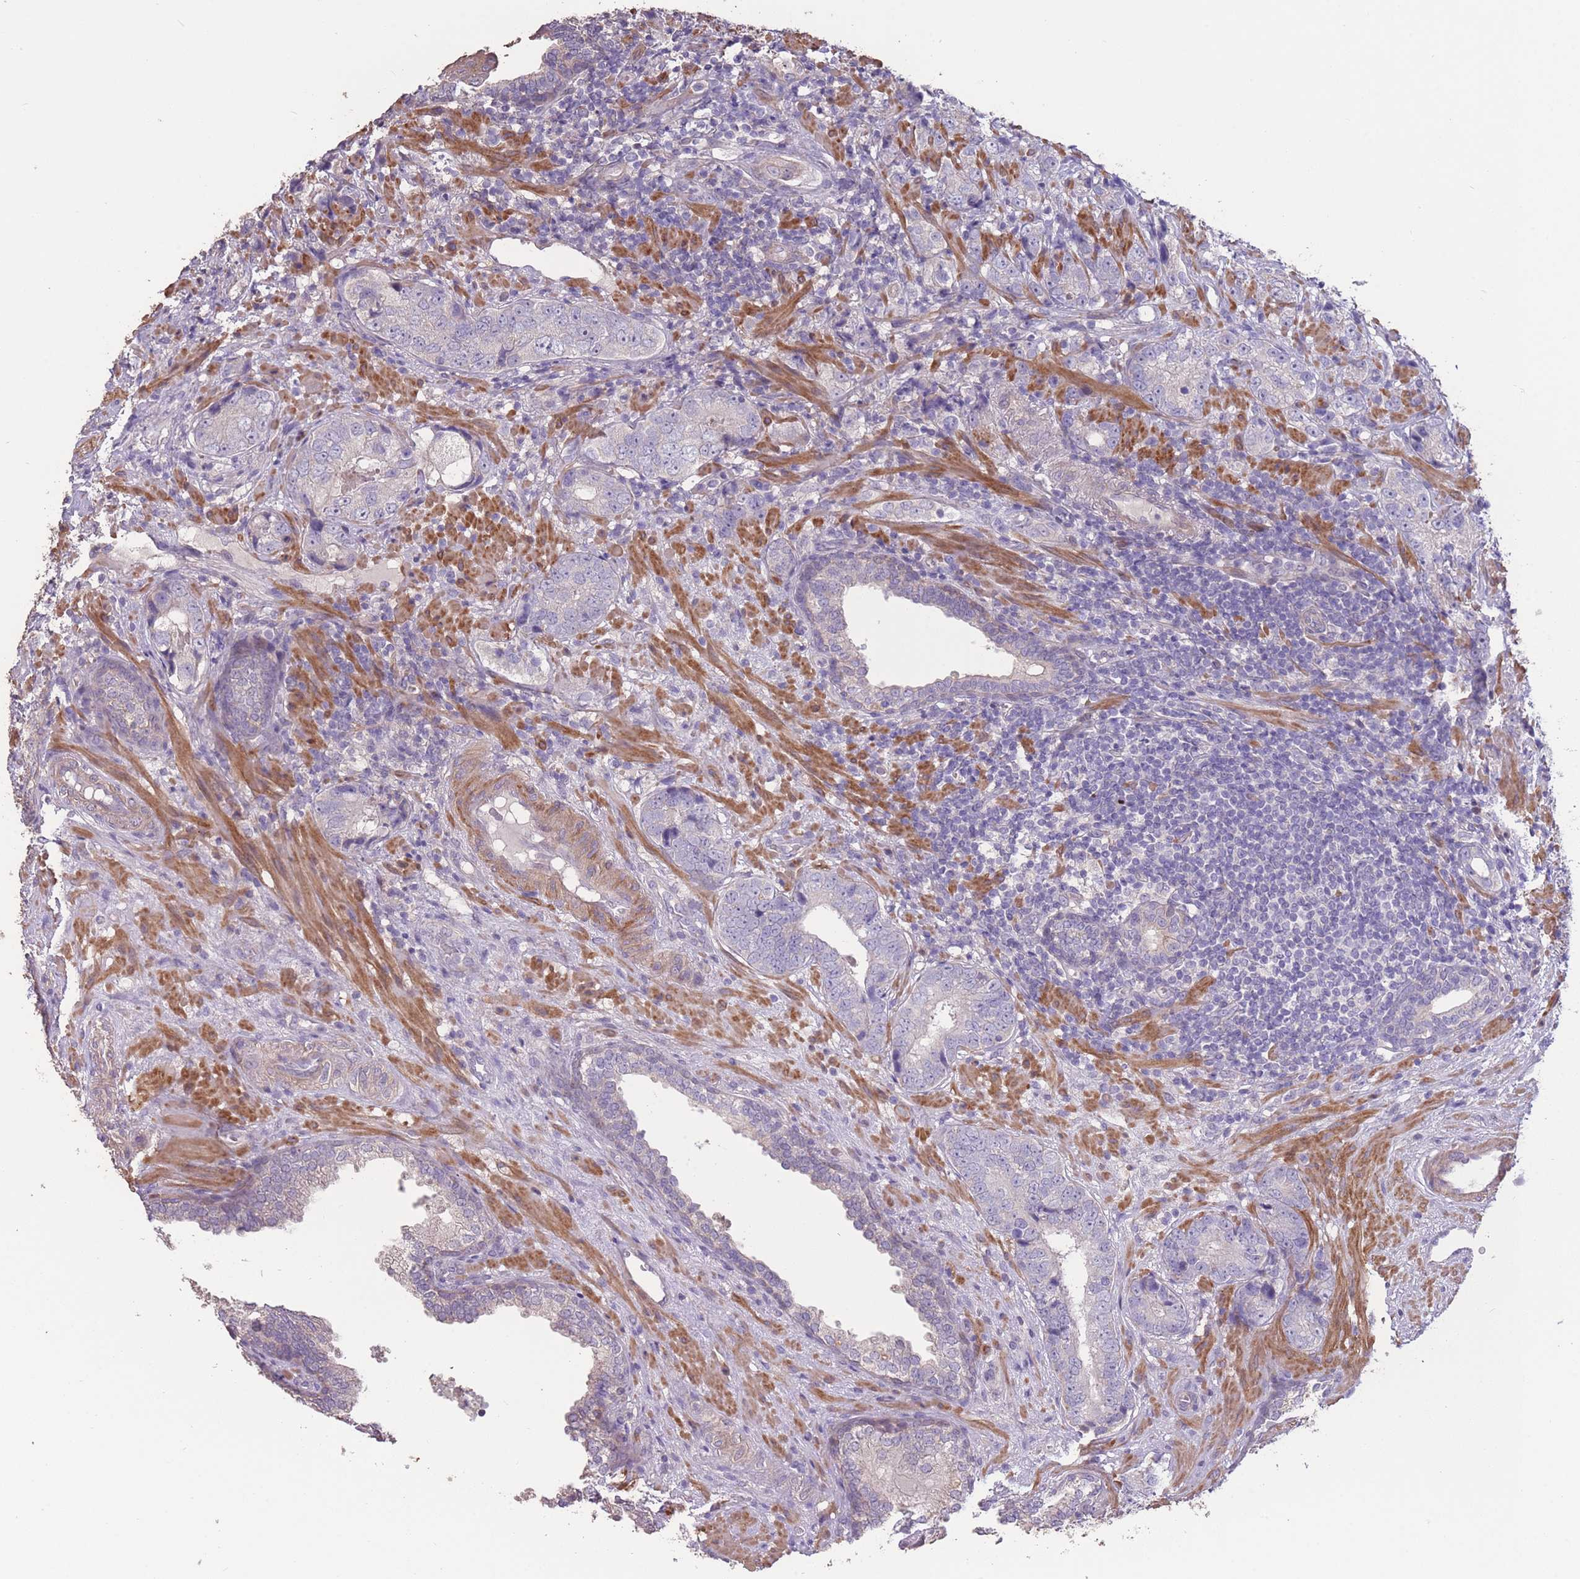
{"staining": {"intensity": "negative", "quantity": "none", "location": "none"}, "tissue": "prostate cancer", "cell_type": "Tumor cells", "image_type": "cancer", "snomed": [{"axis": "morphology", "description": "Adenocarcinoma, High grade"}, {"axis": "topography", "description": "Prostate"}], "caption": "Immunohistochemical staining of prostate adenocarcinoma (high-grade) demonstrates no significant staining in tumor cells.", "gene": "RSPH10B", "patient": {"sex": "male", "age": 63}}